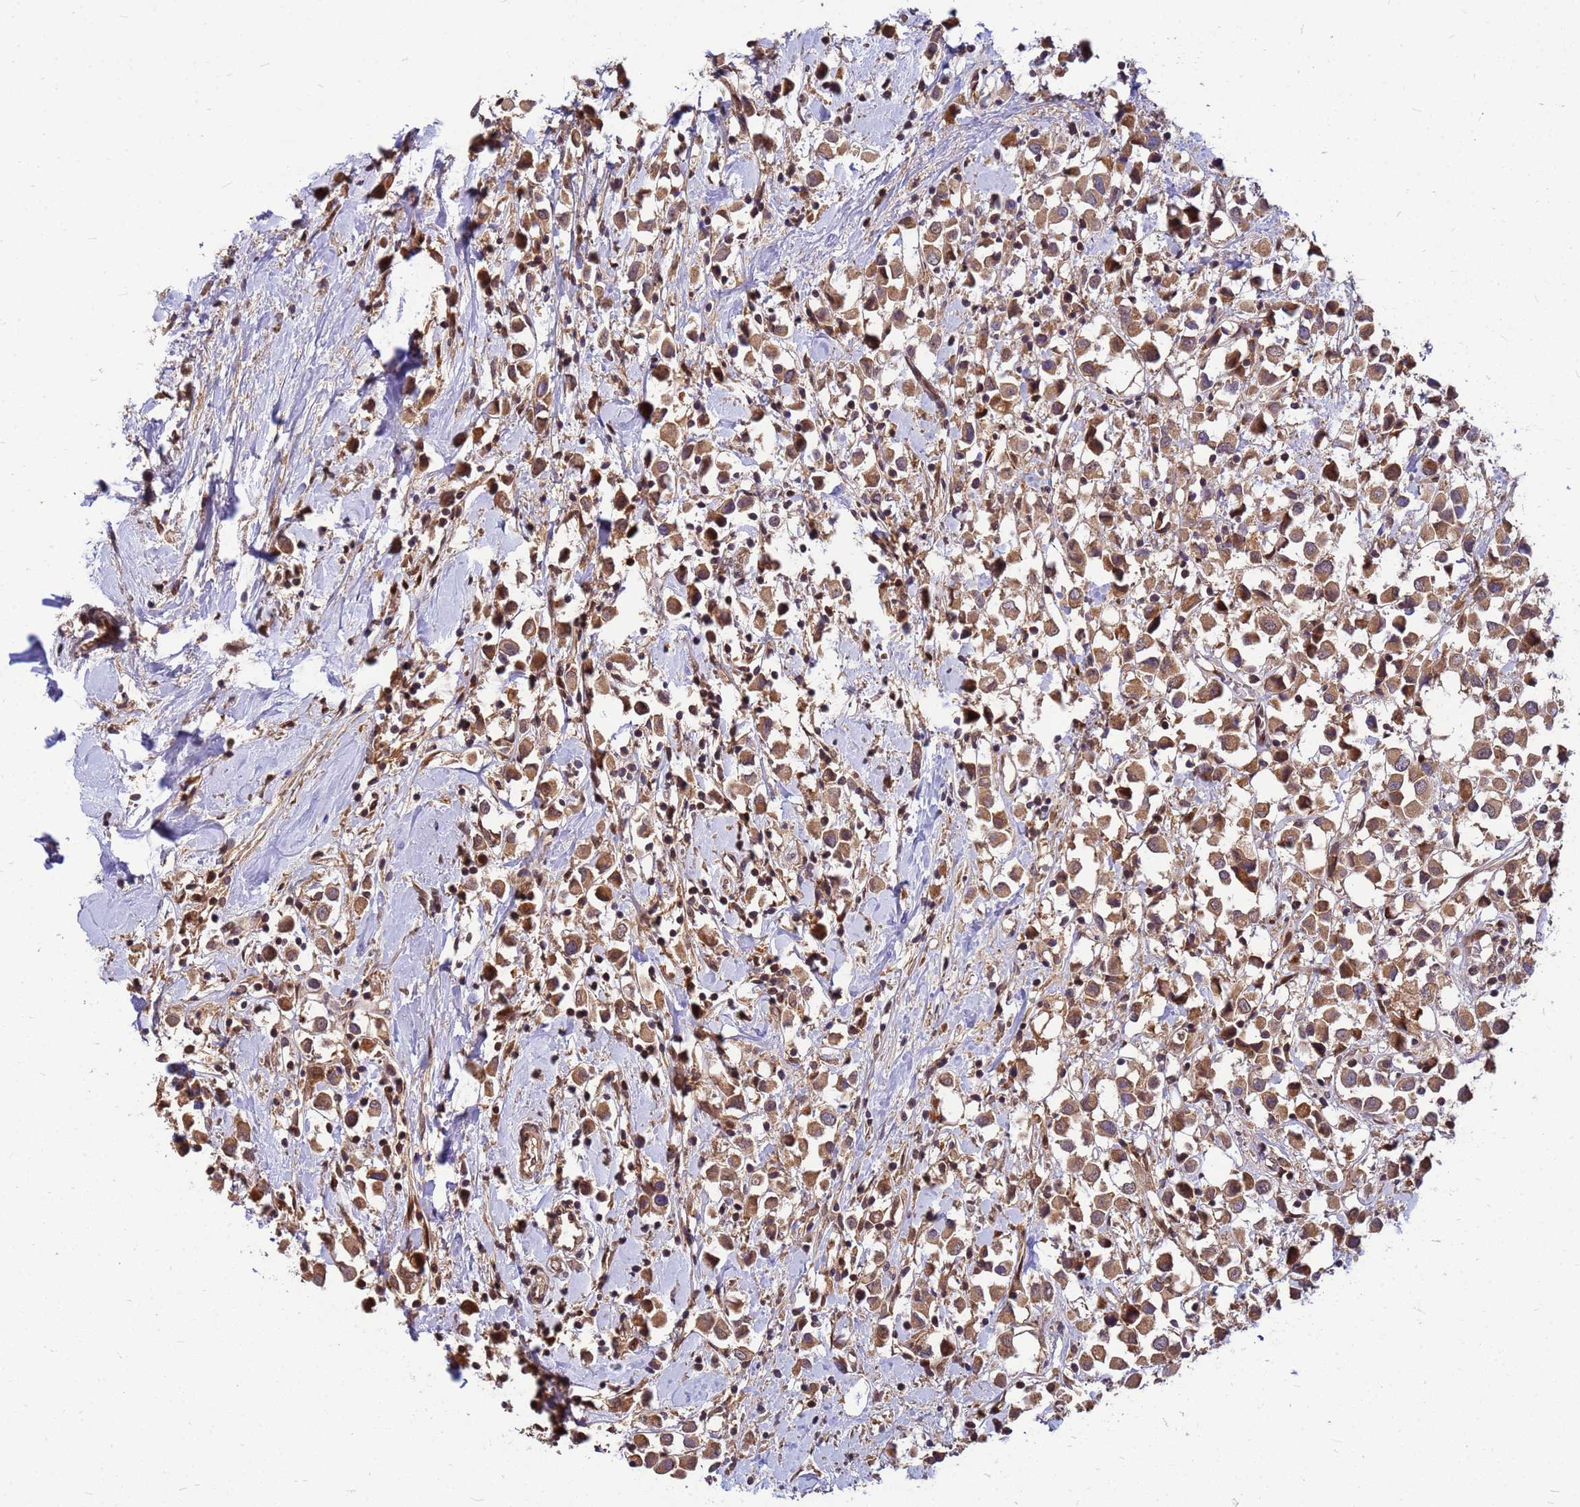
{"staining": {"intensity": "moderate", "quantity": ">75%", "location": "cytoplasmic/membranous"}, "tissue": "breast cancer", "cell_type": "Tumor cells", "image_type": "cancer", "snomed": [{"axis": "morphology", "description": "Duct carcinoma"}, {"axis": "topography", "description": "Breast"}], "caption": "Human breast cancer stained for a protein (brown) displays moderate cytoplasmic/membranous positive expression in about >75% of tumor cells.", "gene": "DUS4L", "patient": {"sex": "female", "age": 61}}